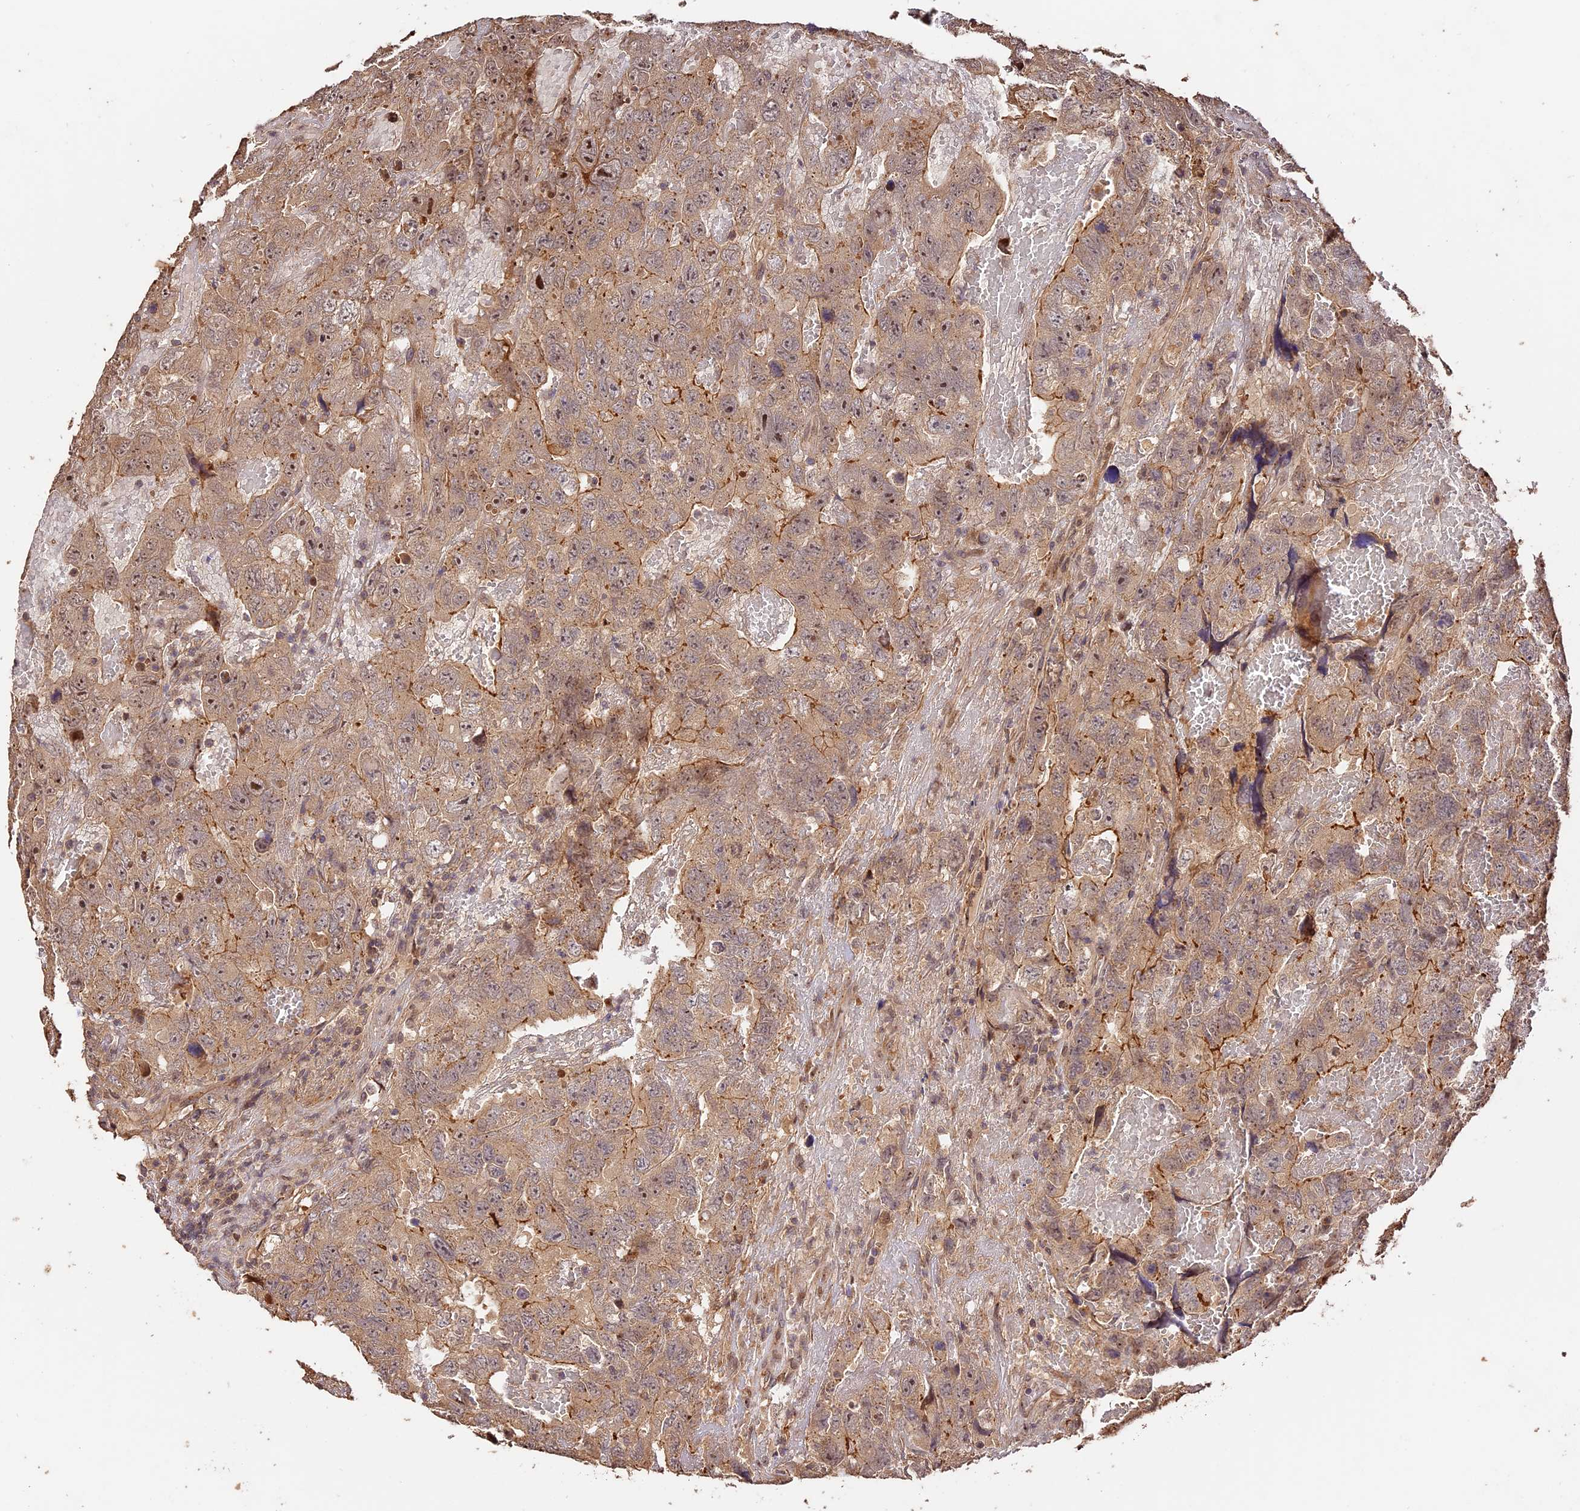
{"staining": {"intensity": "moderate", "quantity": "<25%", "location": "cytoplasmic/membranous"}, "tissue": "testis cancer", "cell_type": "Tumor cells", "image_type": "cancer", "snomed": [{"axis": "morphology", "description": "Carcinoma, Embryonal, NOS"}, {"axis": "topography", "description": "Testis"}], "caption": "DAB (3,3'-diaminobenzidine) immunohistochemical staining of testis cancer displays moderate cytoplasmic/membranous protein positivity in about <25% of tumor cells. (DAB (3,3'-diaminobenzidine) = brown stain, brightfield microscopy at high magnification).", "gene": "PPP1R37", "patient": {"sex": "male", "age": 45}}